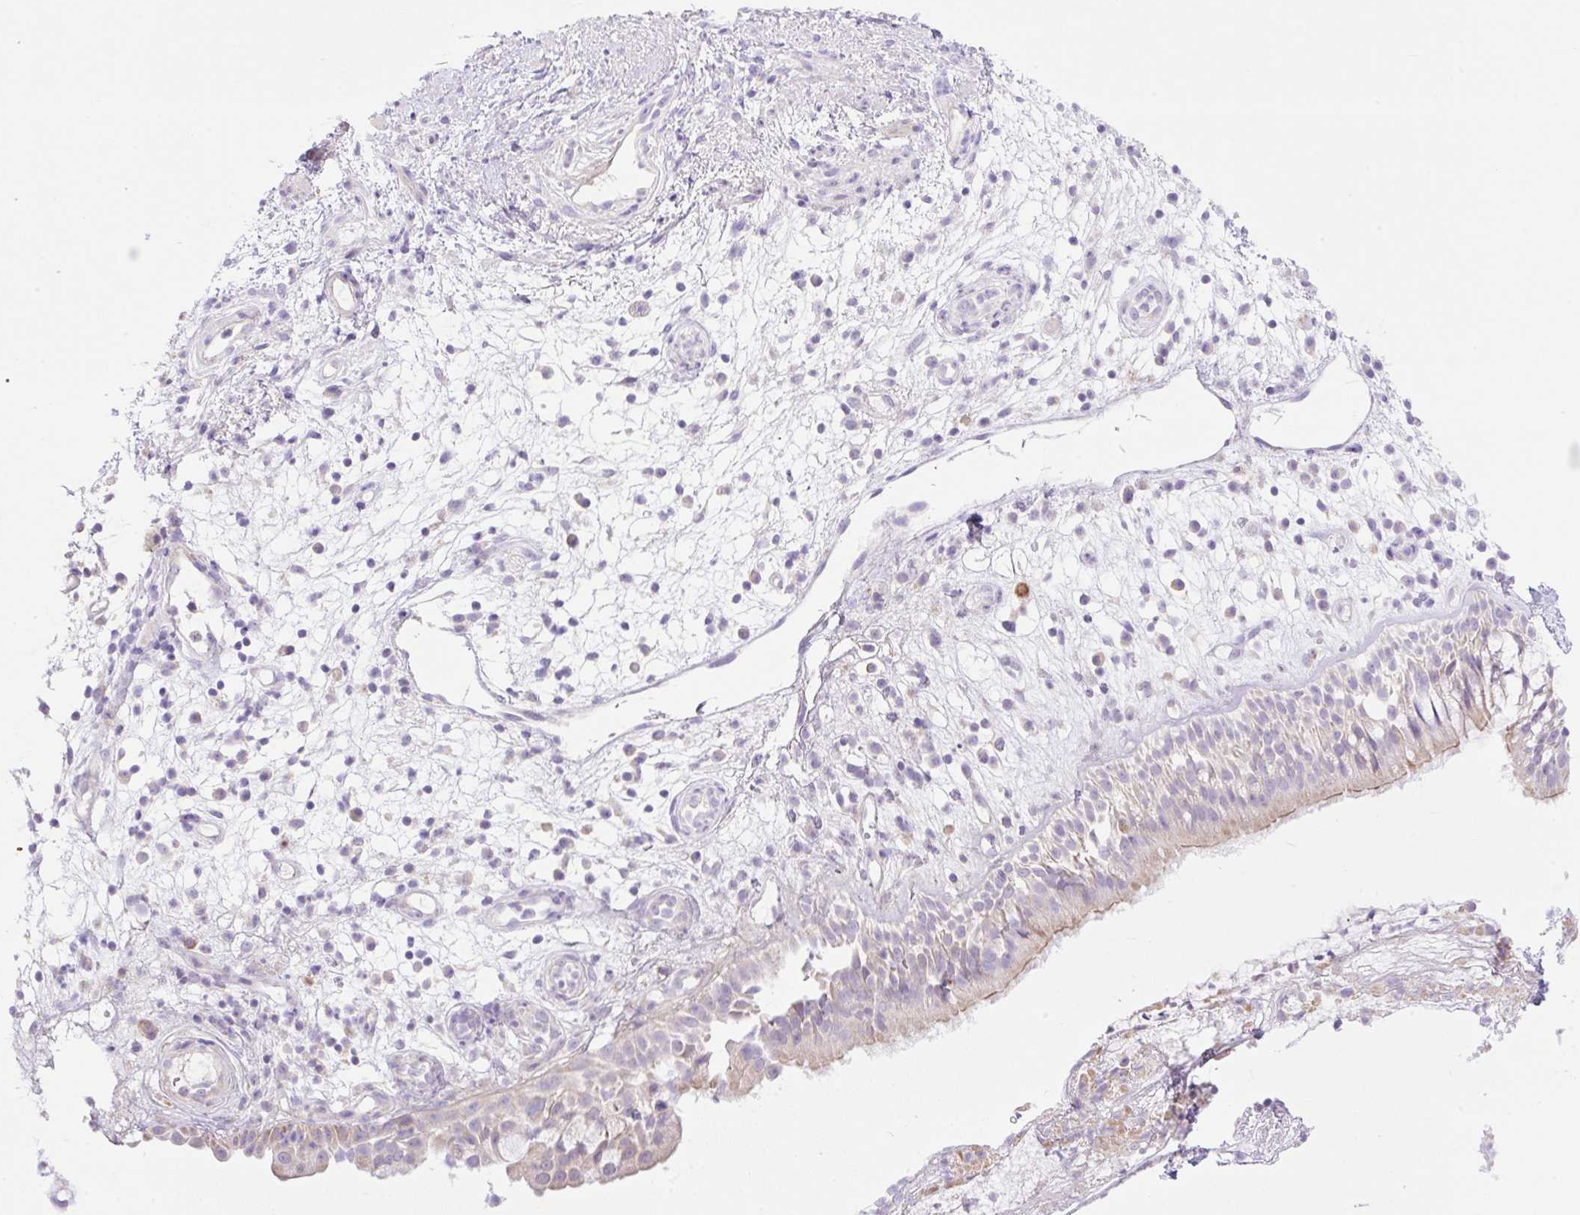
{"staining": {"intensity": "weak", "quantity": "25%-75%", "location": "cytoplasmic/membranous"}, "tissue": "nasopharynx", "cell_type": "Respiratory epithelial cells", "image_type": "normal", "snomed": [{"axis": "morphology", "description": "Normal tissue, NOS"}, {"axis": "morphology", "description": "Inflammation, NOS"}, {"axis": "topography", "description": "Nasopharynx"}], "caption": "An image of human nasopharynx stained for a protein exhibits weak cytoplasmic/membranous brown staining in respiratory epithelial cells. (brown staining indicates protein expression, while blue staining denotes nuclei).", "gene": "VPS25", "patient": {"sex": "male", "age": 54}}